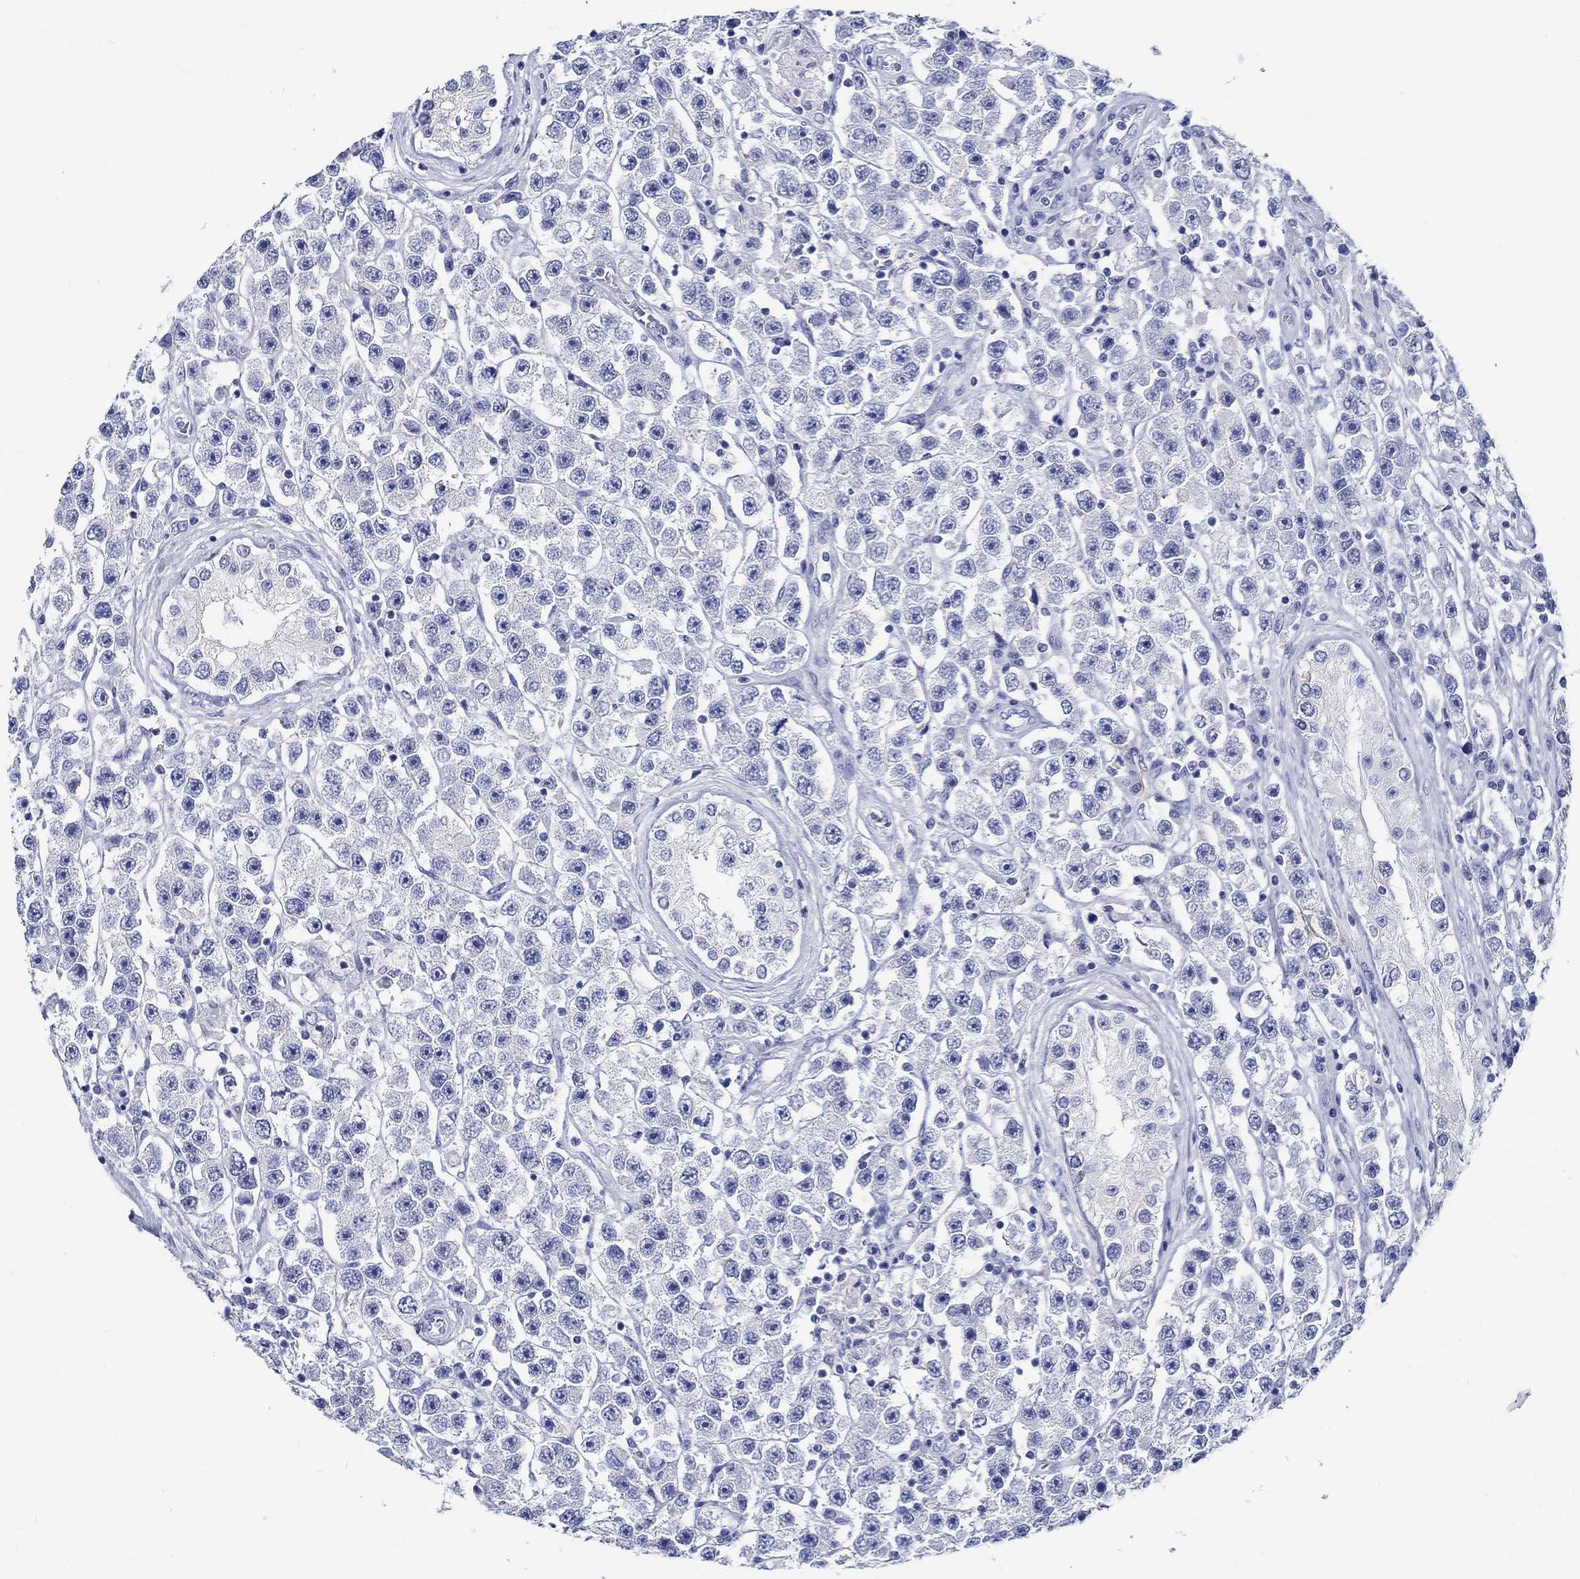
{"staining": {"intensity": "negative", "quantity": "none", "location": "none"}, "tissue": "testis cancer", "cell_type": "Tumor cells", "image_type": "cancer", "snomed": [{"axis": "morphology", "description": "Seminoma, NOS"}, {"axis": "topography", "description": "Testis"}], "caption": "Immunohistochemical staining of seminoma (testis) exhibits no significant positivity in tumor cells.", "gene": "FBXO2", "patient": {"sex": "male", "age": 45}}